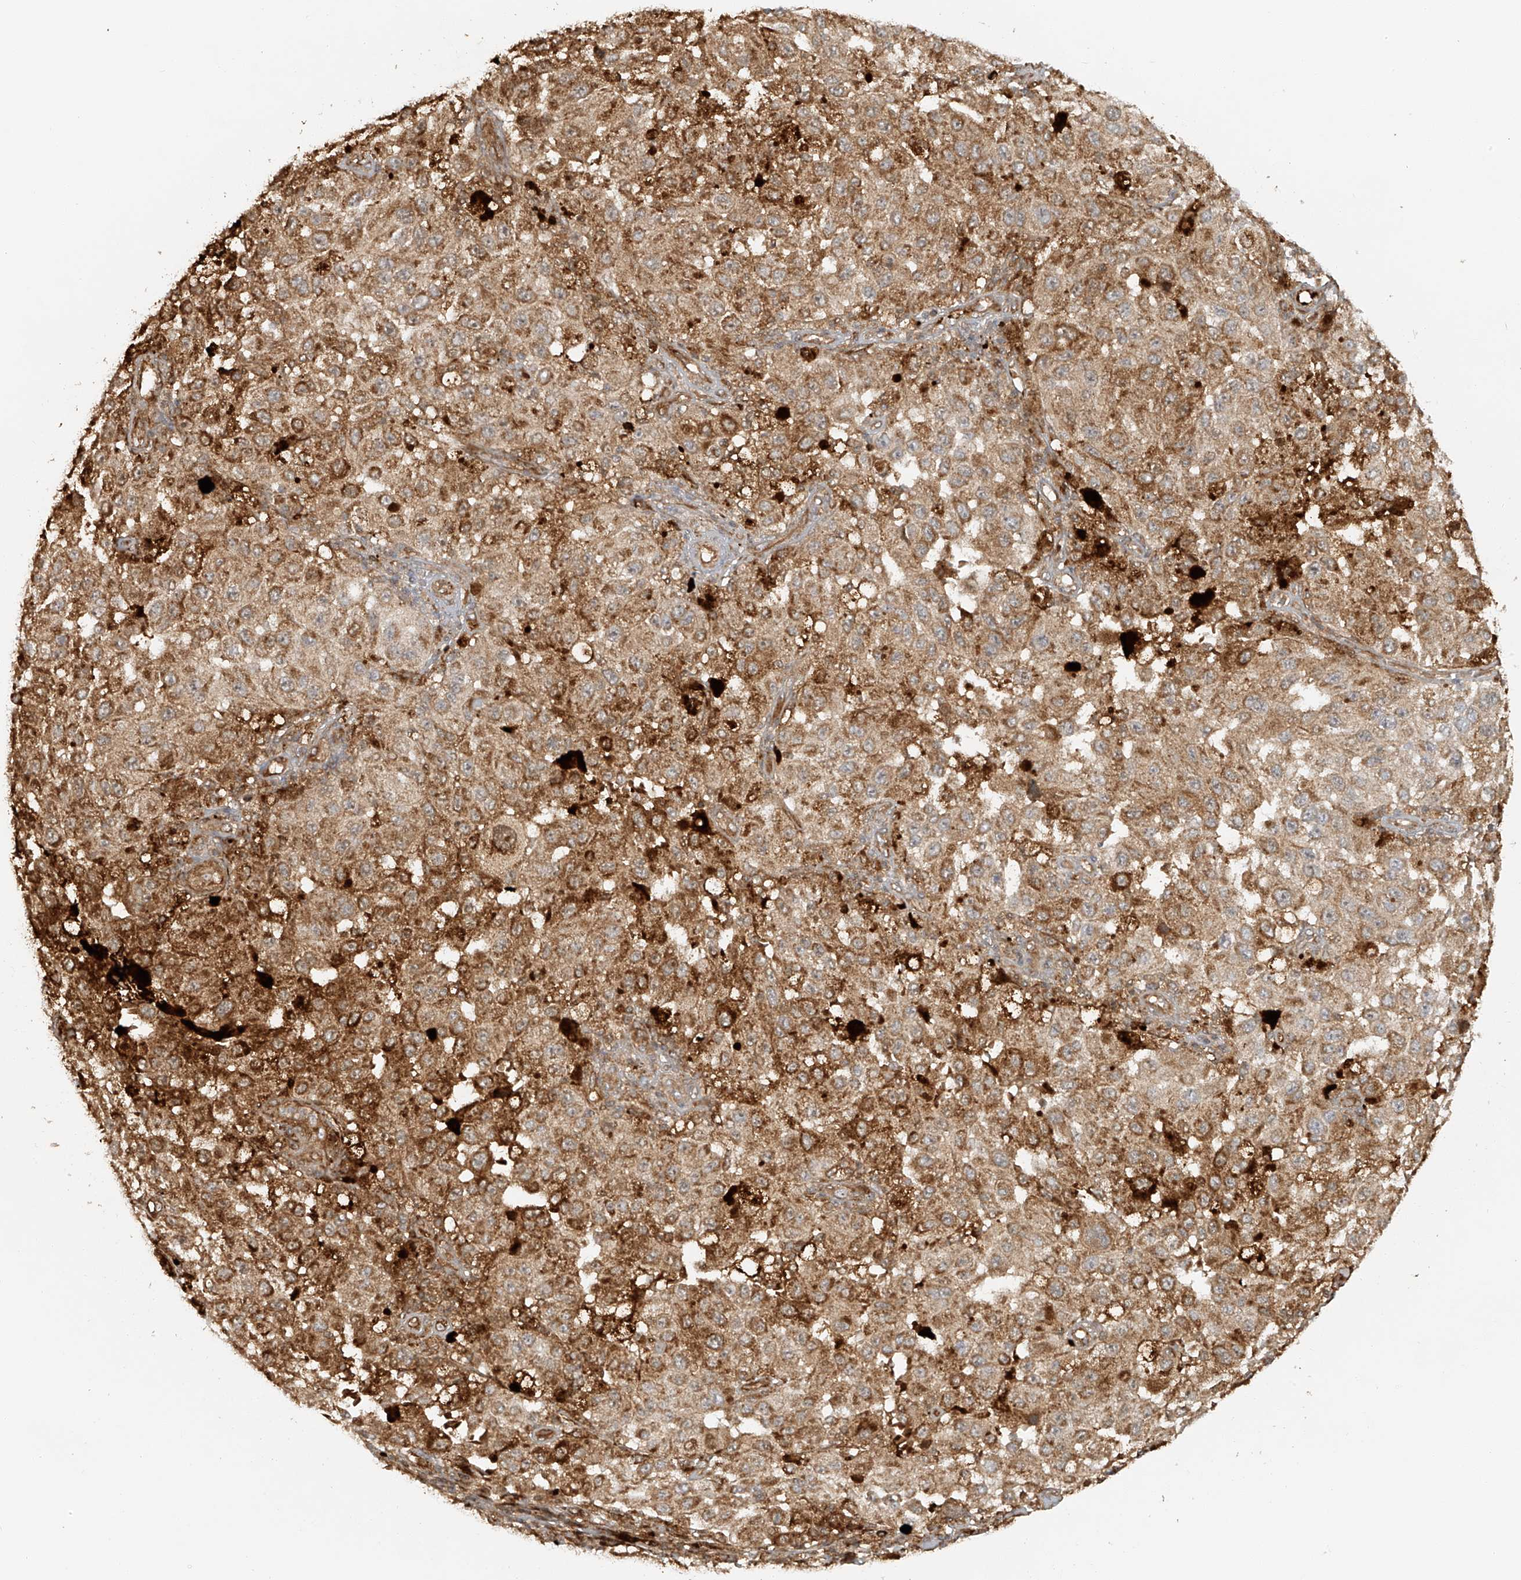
{"staining": {"intensity": "moderate", "quantity": ">75%", "location": "cytoplasmic/membranous"}, "tissue": "melanoma", "cell_type": "Tumor cells", "image_type": "cancer", "snomed": [{"axis": "morphology", "description": "Malignant melanoma, NOS"}, {"axis": "topography", "description": "Skin"}], "caption": "A photomicrograph of human melanoma stained for a protein displays moderate cytoplasmic/membranous brown staining in tumor cells. The staining was performed using DAB (3,3'-diaminobenzidine) to visualize the protein expression in brown, while the nuclei were stained in blue with hematoxylin (Magnification: 20x).", "gene": "MIPEP", "patient": {"sex": "female", "age": 64}}